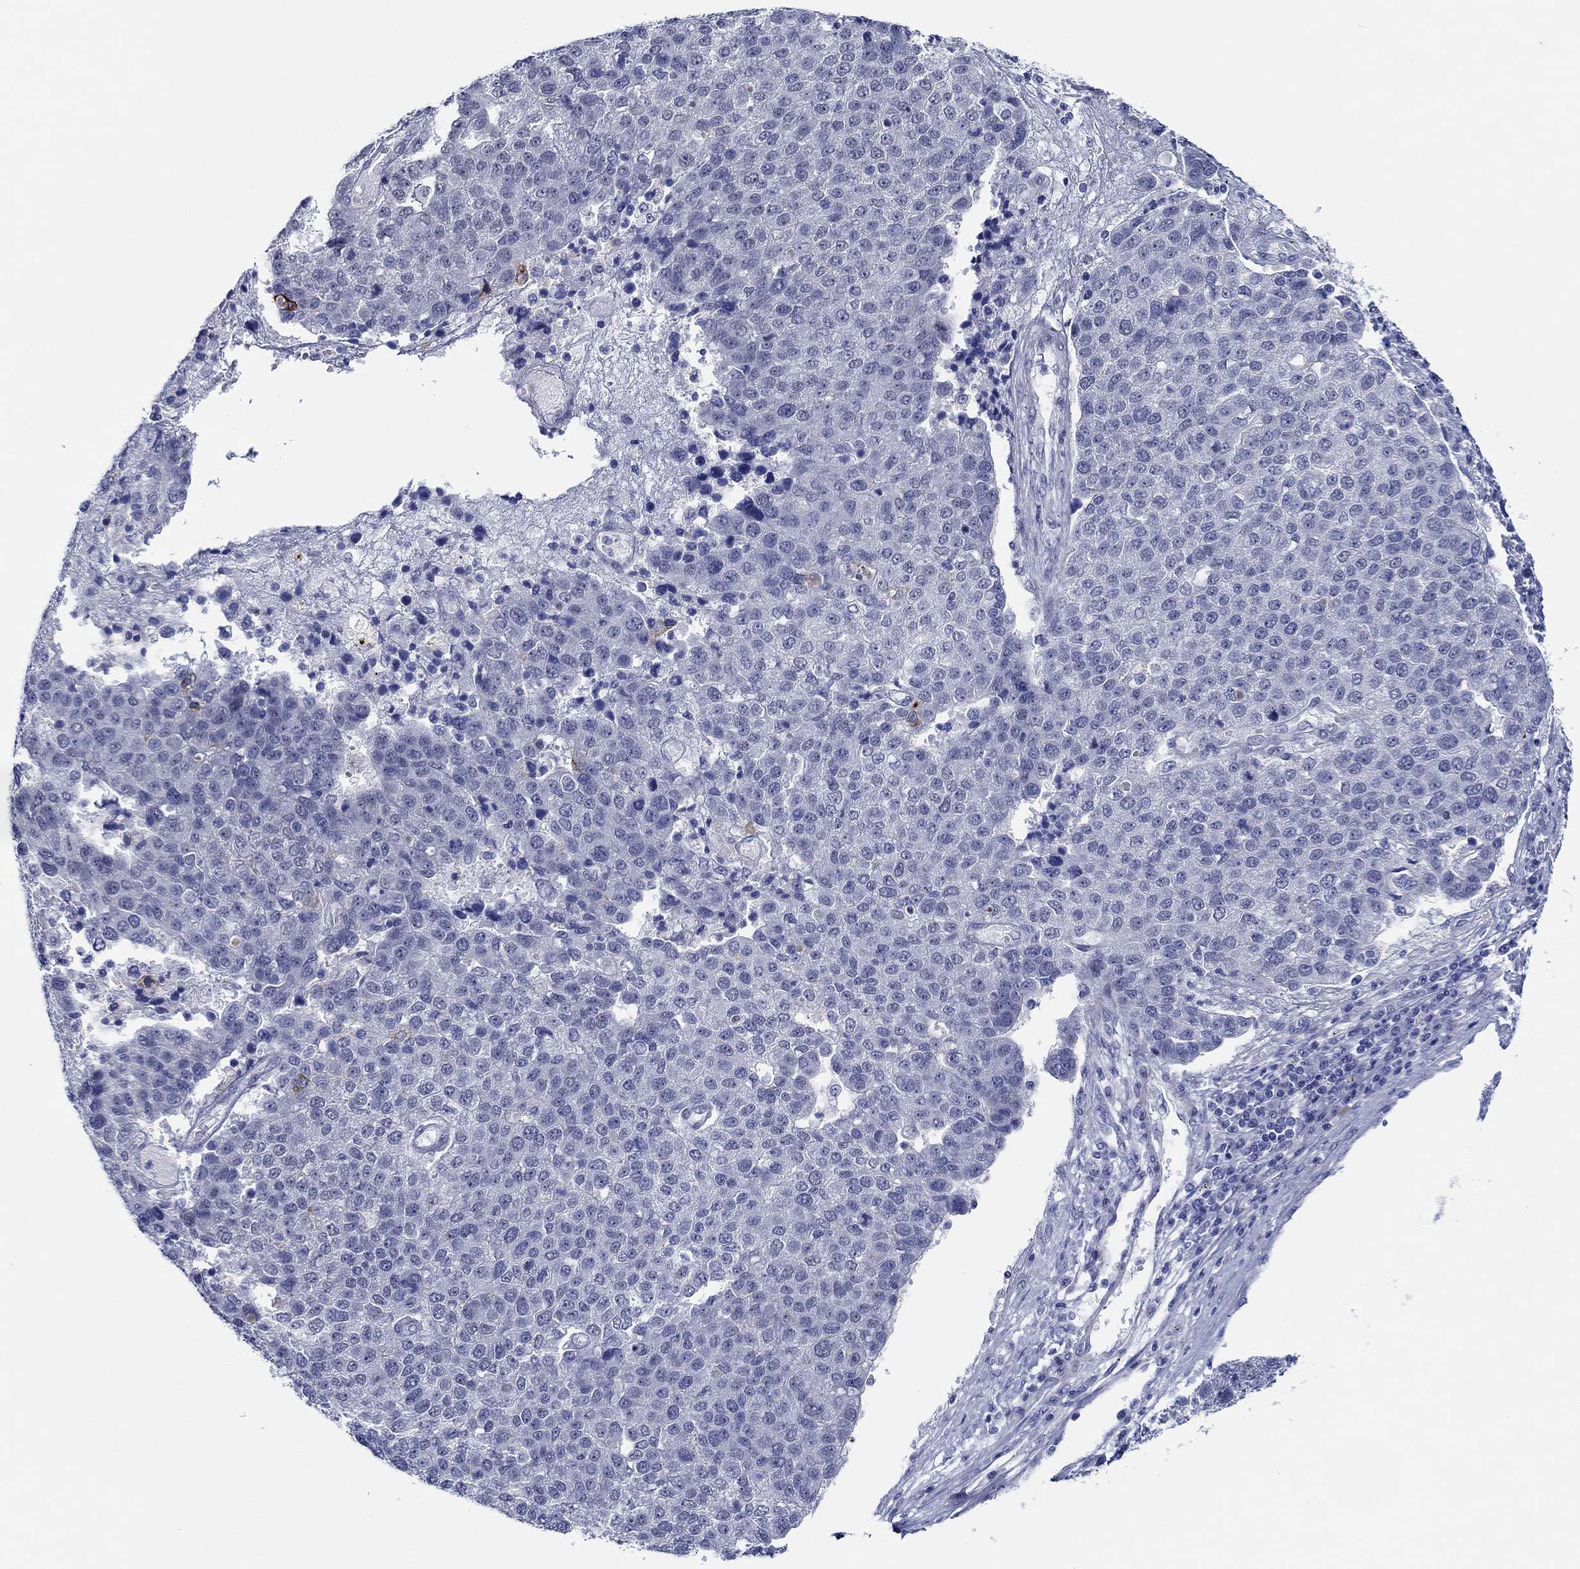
{"staining": {"intensity": "negative", "quantity": "none", "location": "none"}, "tissue": "pancreatic cancer", "cell_type": "Tumor cells", "image_type": "cancer", "snomed": [{"axis": "morphology", "description": "Adenocarcinoma, NOS"}, {"axis": "topography", "description": "Pancreas"}], "caption": "Immunohistochemical staining of pancreatic cancer (adenocarcinoma) reveals no significant positivity in tumor cells.", "gene": "SLC34A1", "patient": {"sex": "female", "age": 61}}